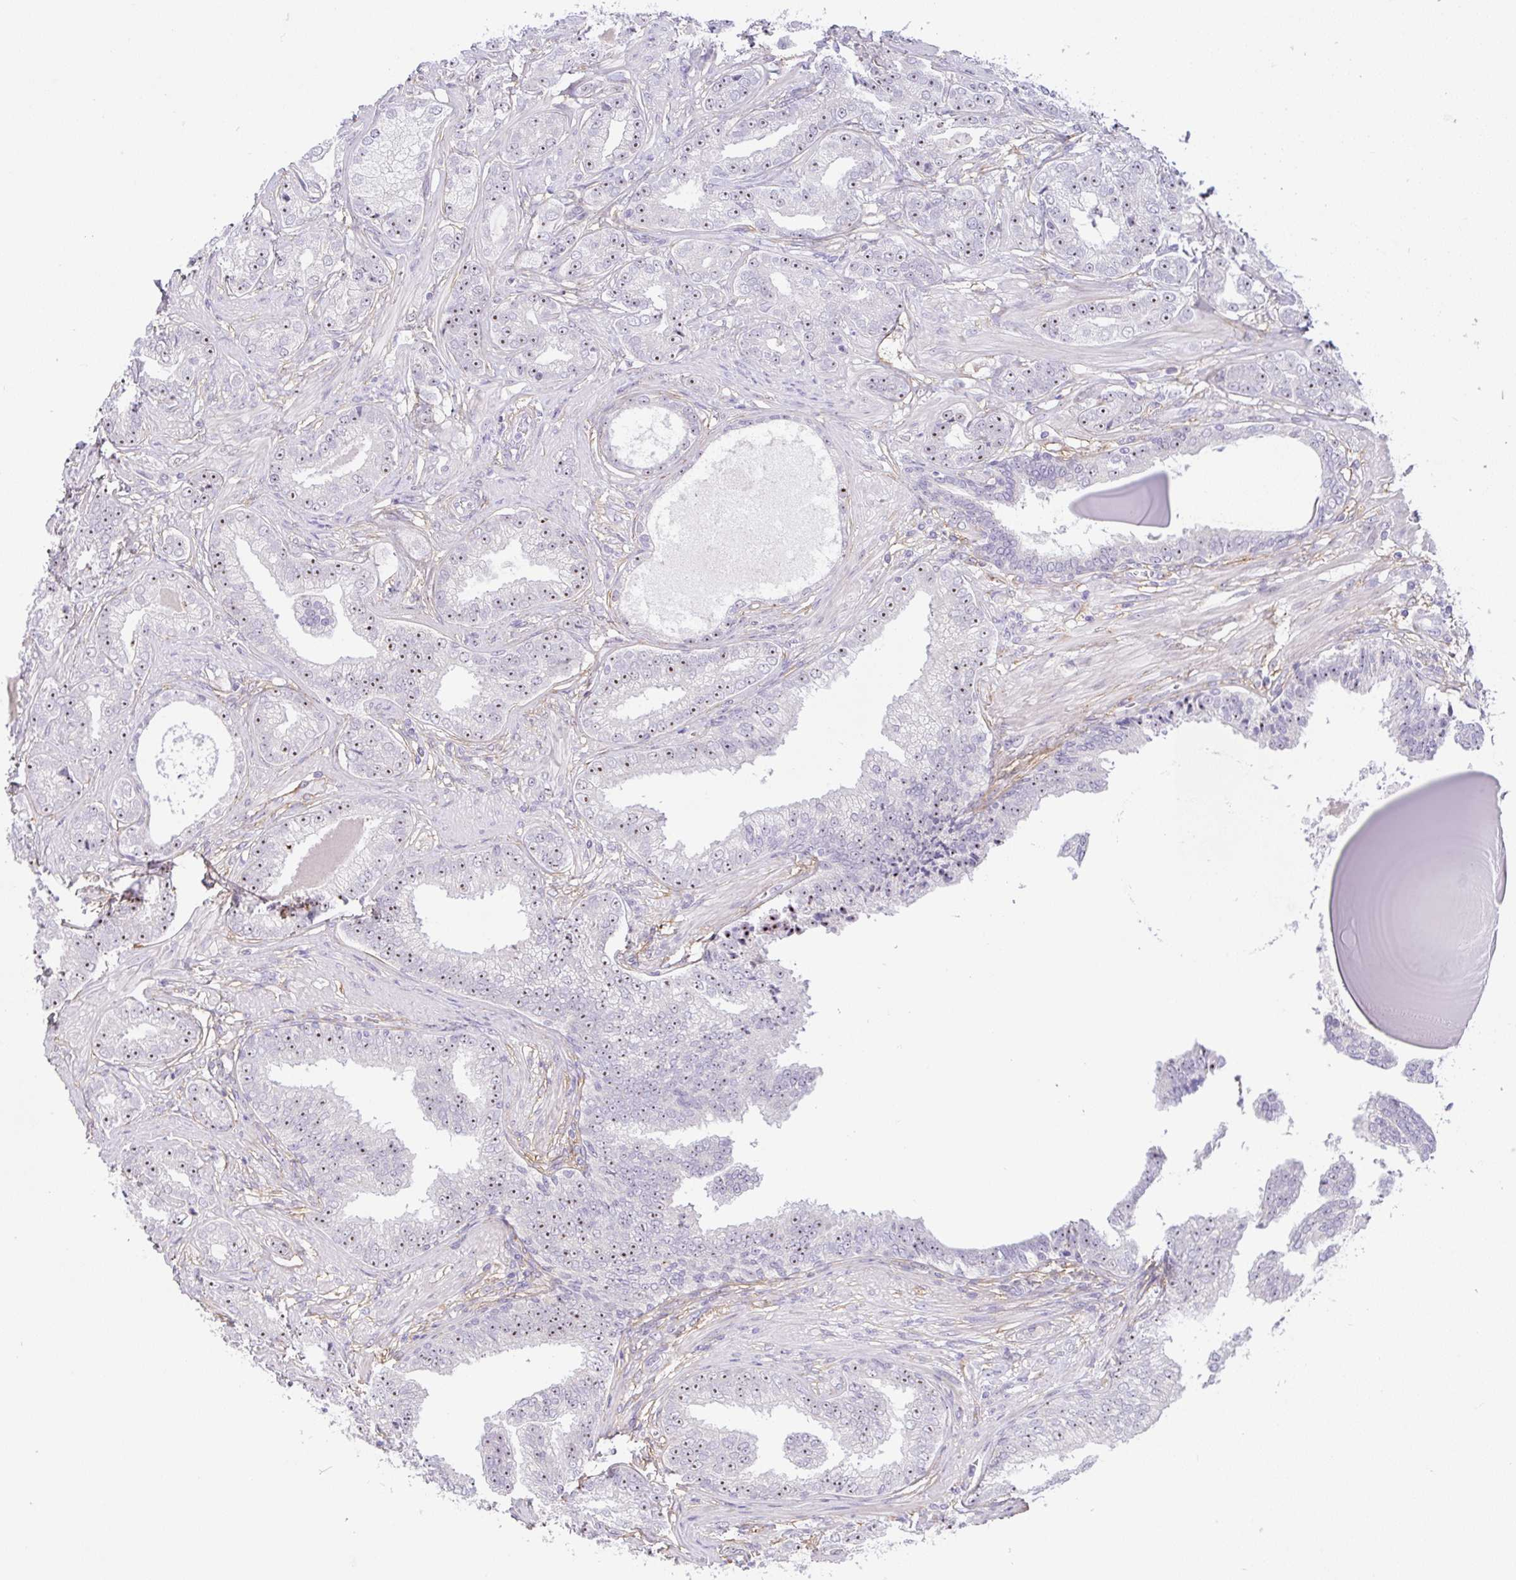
{"staining": {"intensity": "moderate", "quantity": "<25%", "location": "nuclear"}, "tissue": "prostate cancer", "cell_type": "Tumor cells", "image_type": "cancer", "snomed": [{"axis": "morphology", "description": "Adenocarcinoma, Low grade"}, {"axis": "topography", "description": "Prostate"}], "caption": "The histopathology image demonstrates a brown stain indicating the presence of a protein in the nuclear of tumor cells in low-grade adenocarcinoma (prostate).", "gene": "MXRA8", "patient": {"sex": "male", "age": 61}}